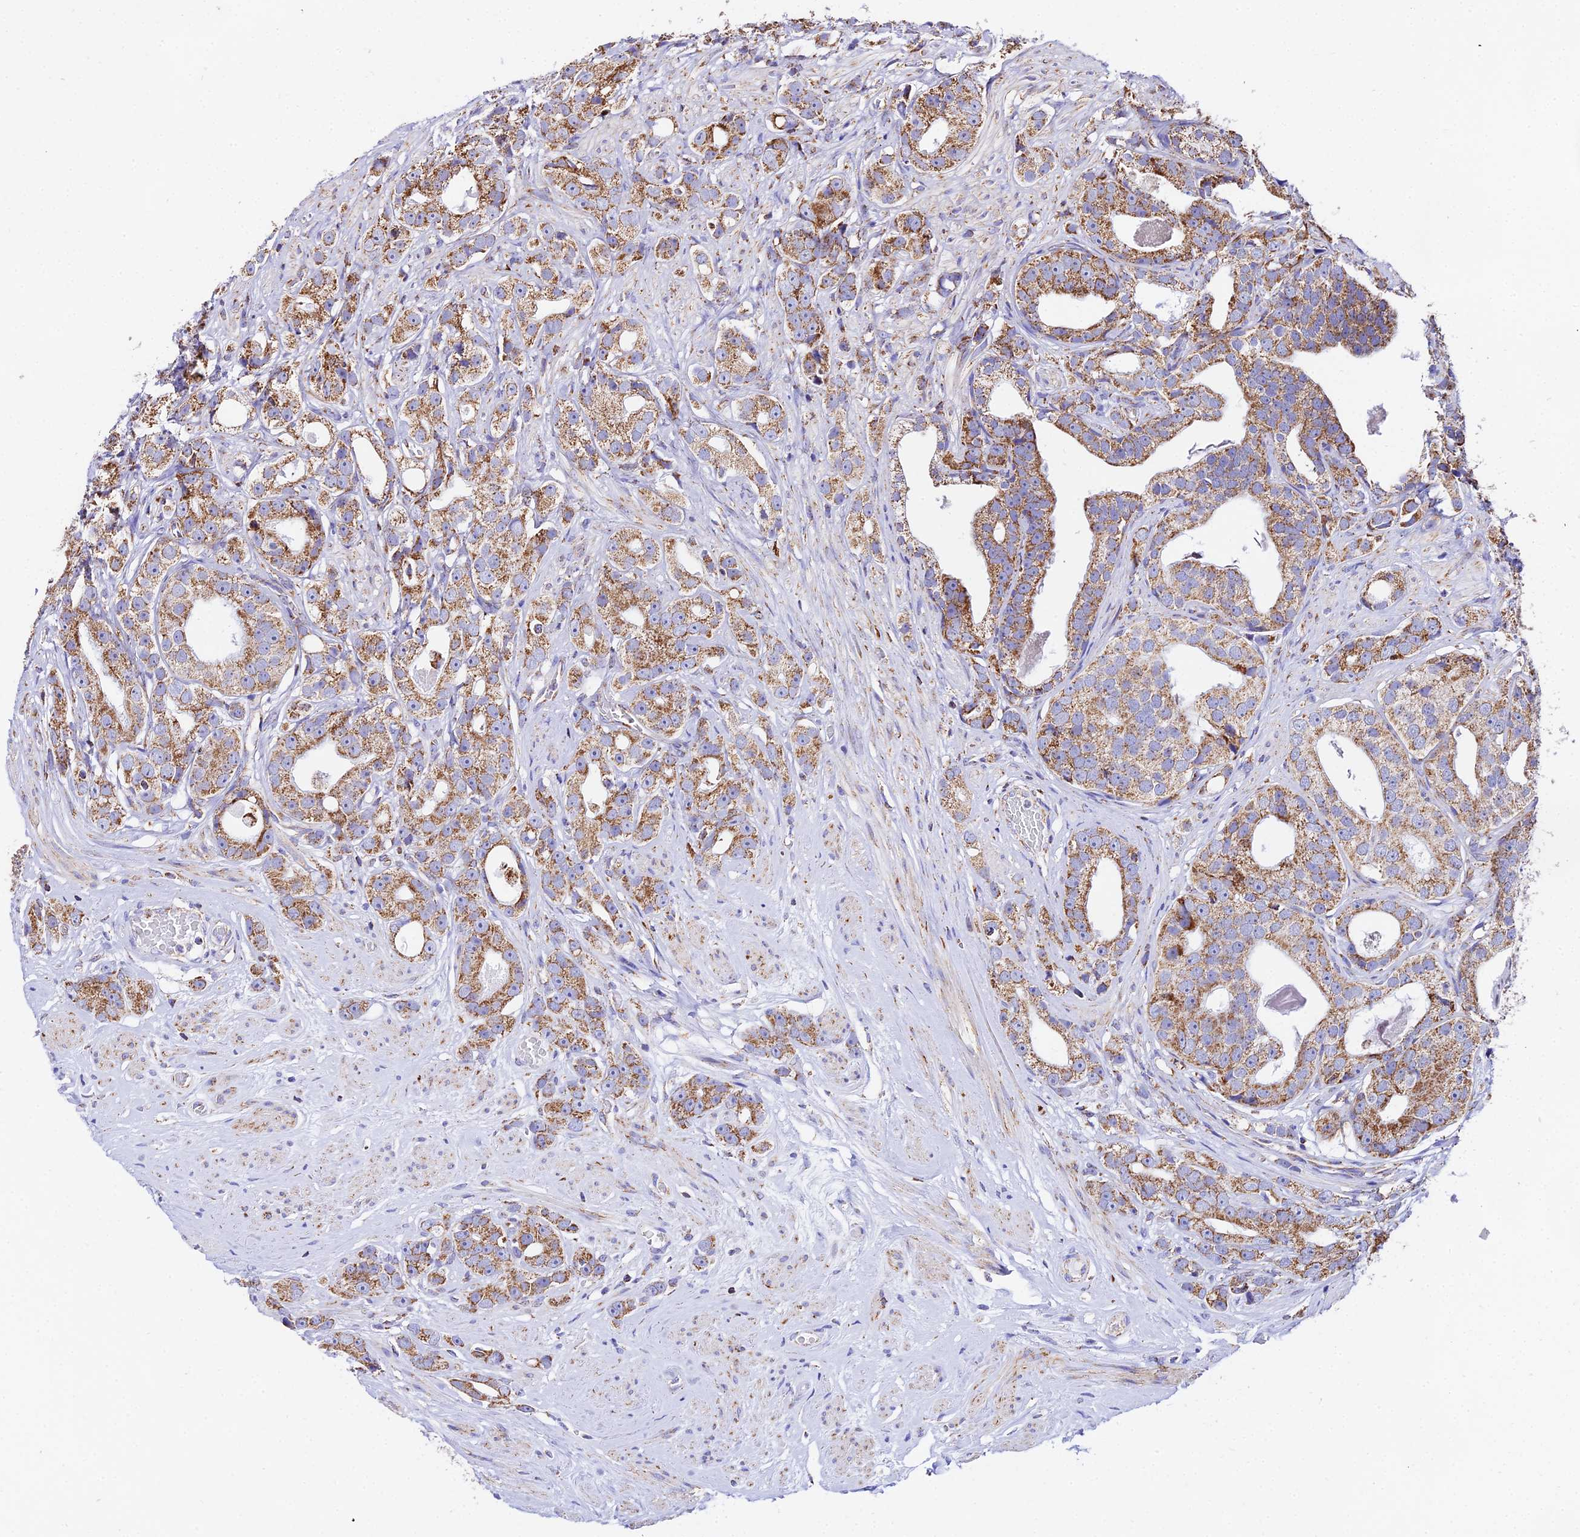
{"staining": {"intensity": "moderate", "quantity": ">75%", "location": "cytoplasmic/membranous"}, "tissue": "prostate cancer", "cell_type": "Tumor cells", "image_type": "cancer", "snomed": [{"axis": "morphology", "description": "Adenocarcinoma, High grade"}, {"axis": "topography", "description": "Prostate"}], "caption": "Protein analysis of prostate high-grade adenocarcinoma tissue reveals moderate cytoplasmic/membranous expression in approximately >75% of tumor cells.", "gene": "ATP5PD", "patient": {"sex": "male", "age": 71}}